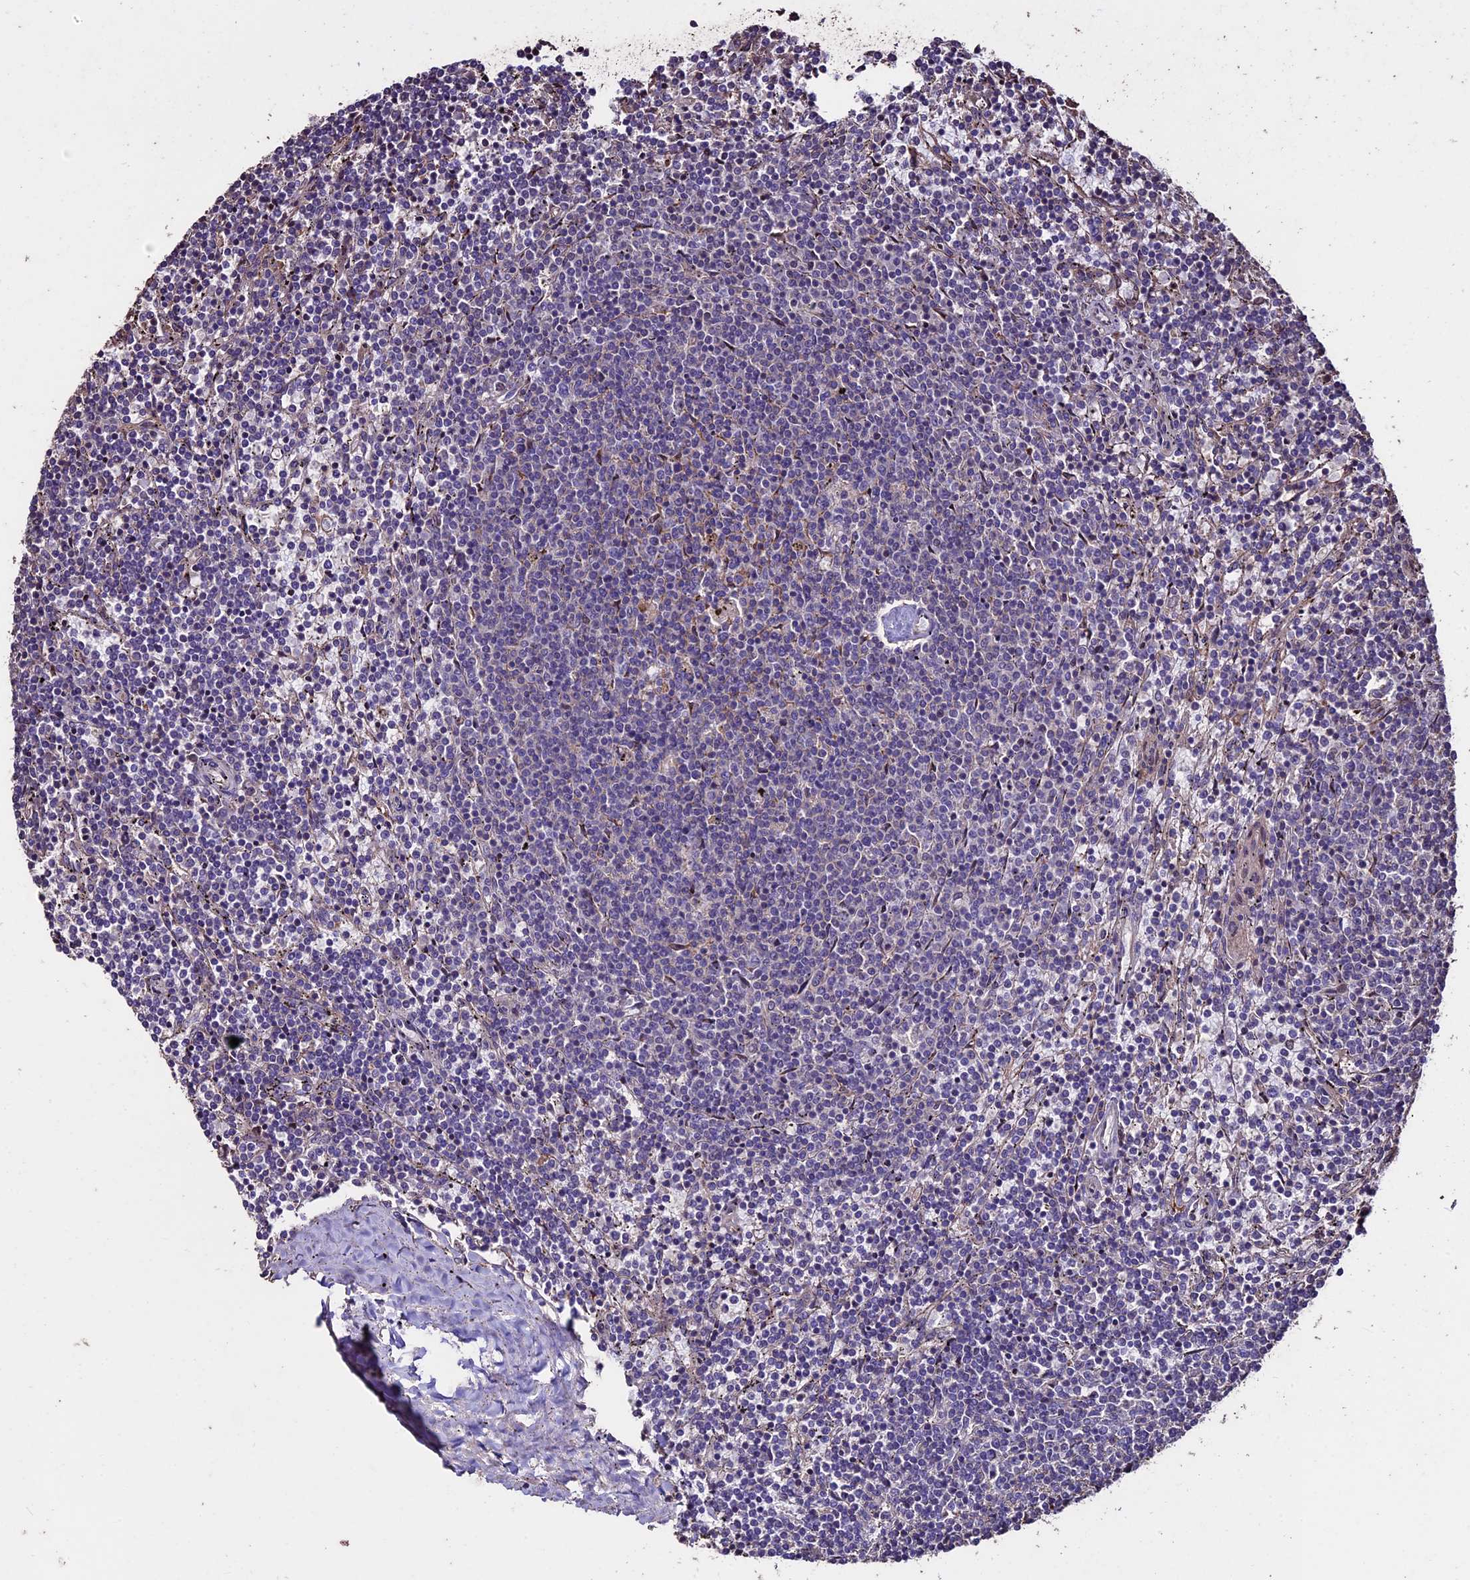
{"staining": {"intensity": "negative", "quantity": "none", "location": "none"}, "tissue": "lymphoma", "cell_type": "Tumor cells", "image_type": "cancer", "snomed": [{"axis": "morphology", "description": "Malignant lymphoma, non-Hodgkin's type, Low grade"}, {"axis": "topography", "description": "Spleen"}], "caption": "High magnification brightfield microscopy of lymphoma stained with DAB (brown) and counterstained with hematoxylin (blue): tumor cells show no significant staining.", "gene": "USB1", "patient": {"sex": "female", "age": 50}}